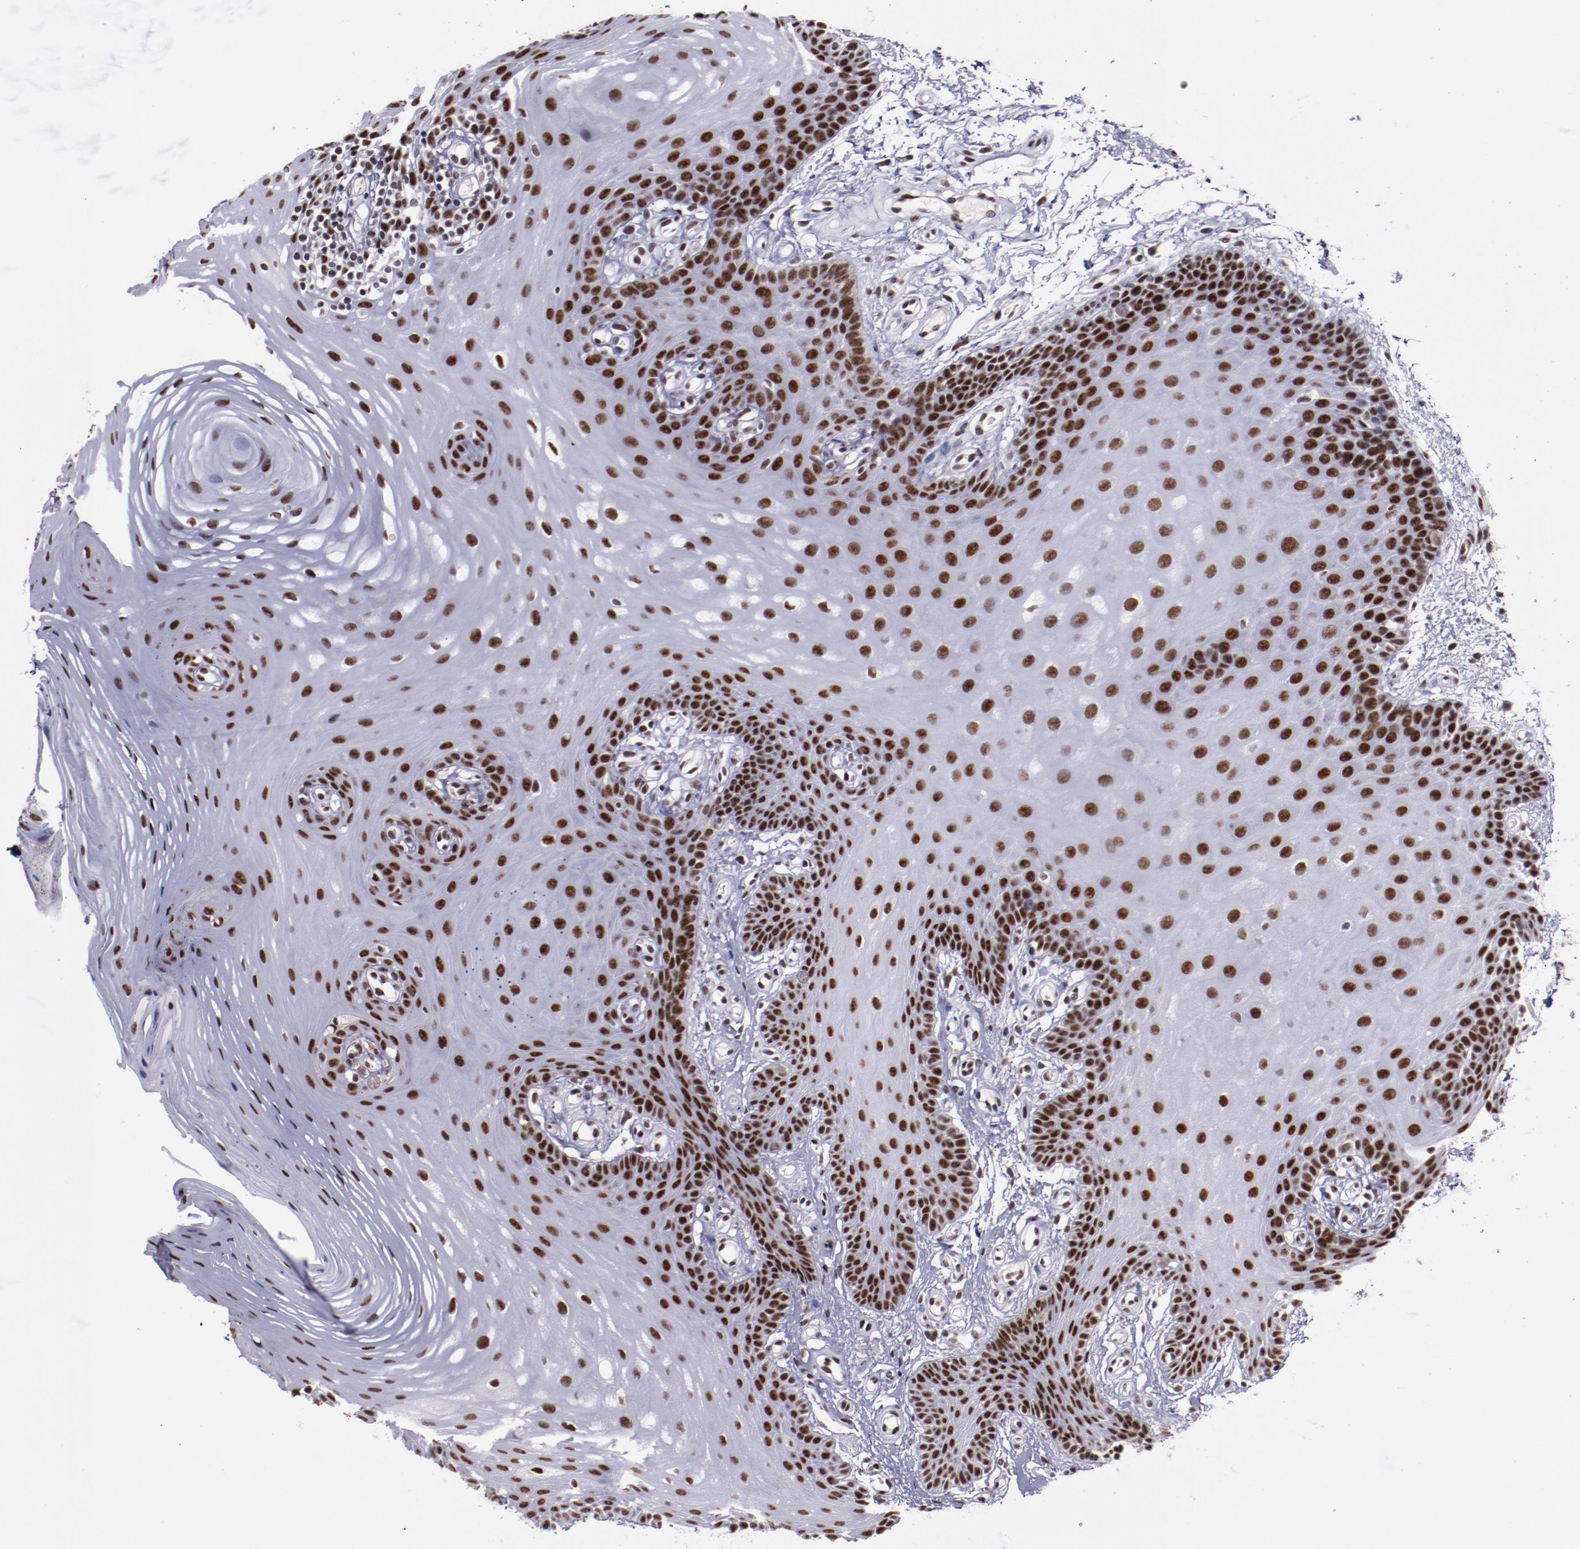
{"staining": {"intensity": "moderate", "quantity": ">75%", "location": "nuclear"}, "tissue": "oral mucosa", "cell_type": "Squamous epithelial cells", "image_type": "normal", "snomed": [{"axis": "morphology", "description": "Normal tissue, NOS"}, {"axis": "topography", "description": "Oral tissue"}], "caption": "High-magnification brightfield microscopy of normal oral mucosa stained with DAB (brown) and counterstained with hematoxylin (blue). squamous epithelial cells exhibit moderate nuclear positivity is present in about>75% of cells.", "gene": "PPP4R3A", "patient": {"sex": "male", "age": 62}}